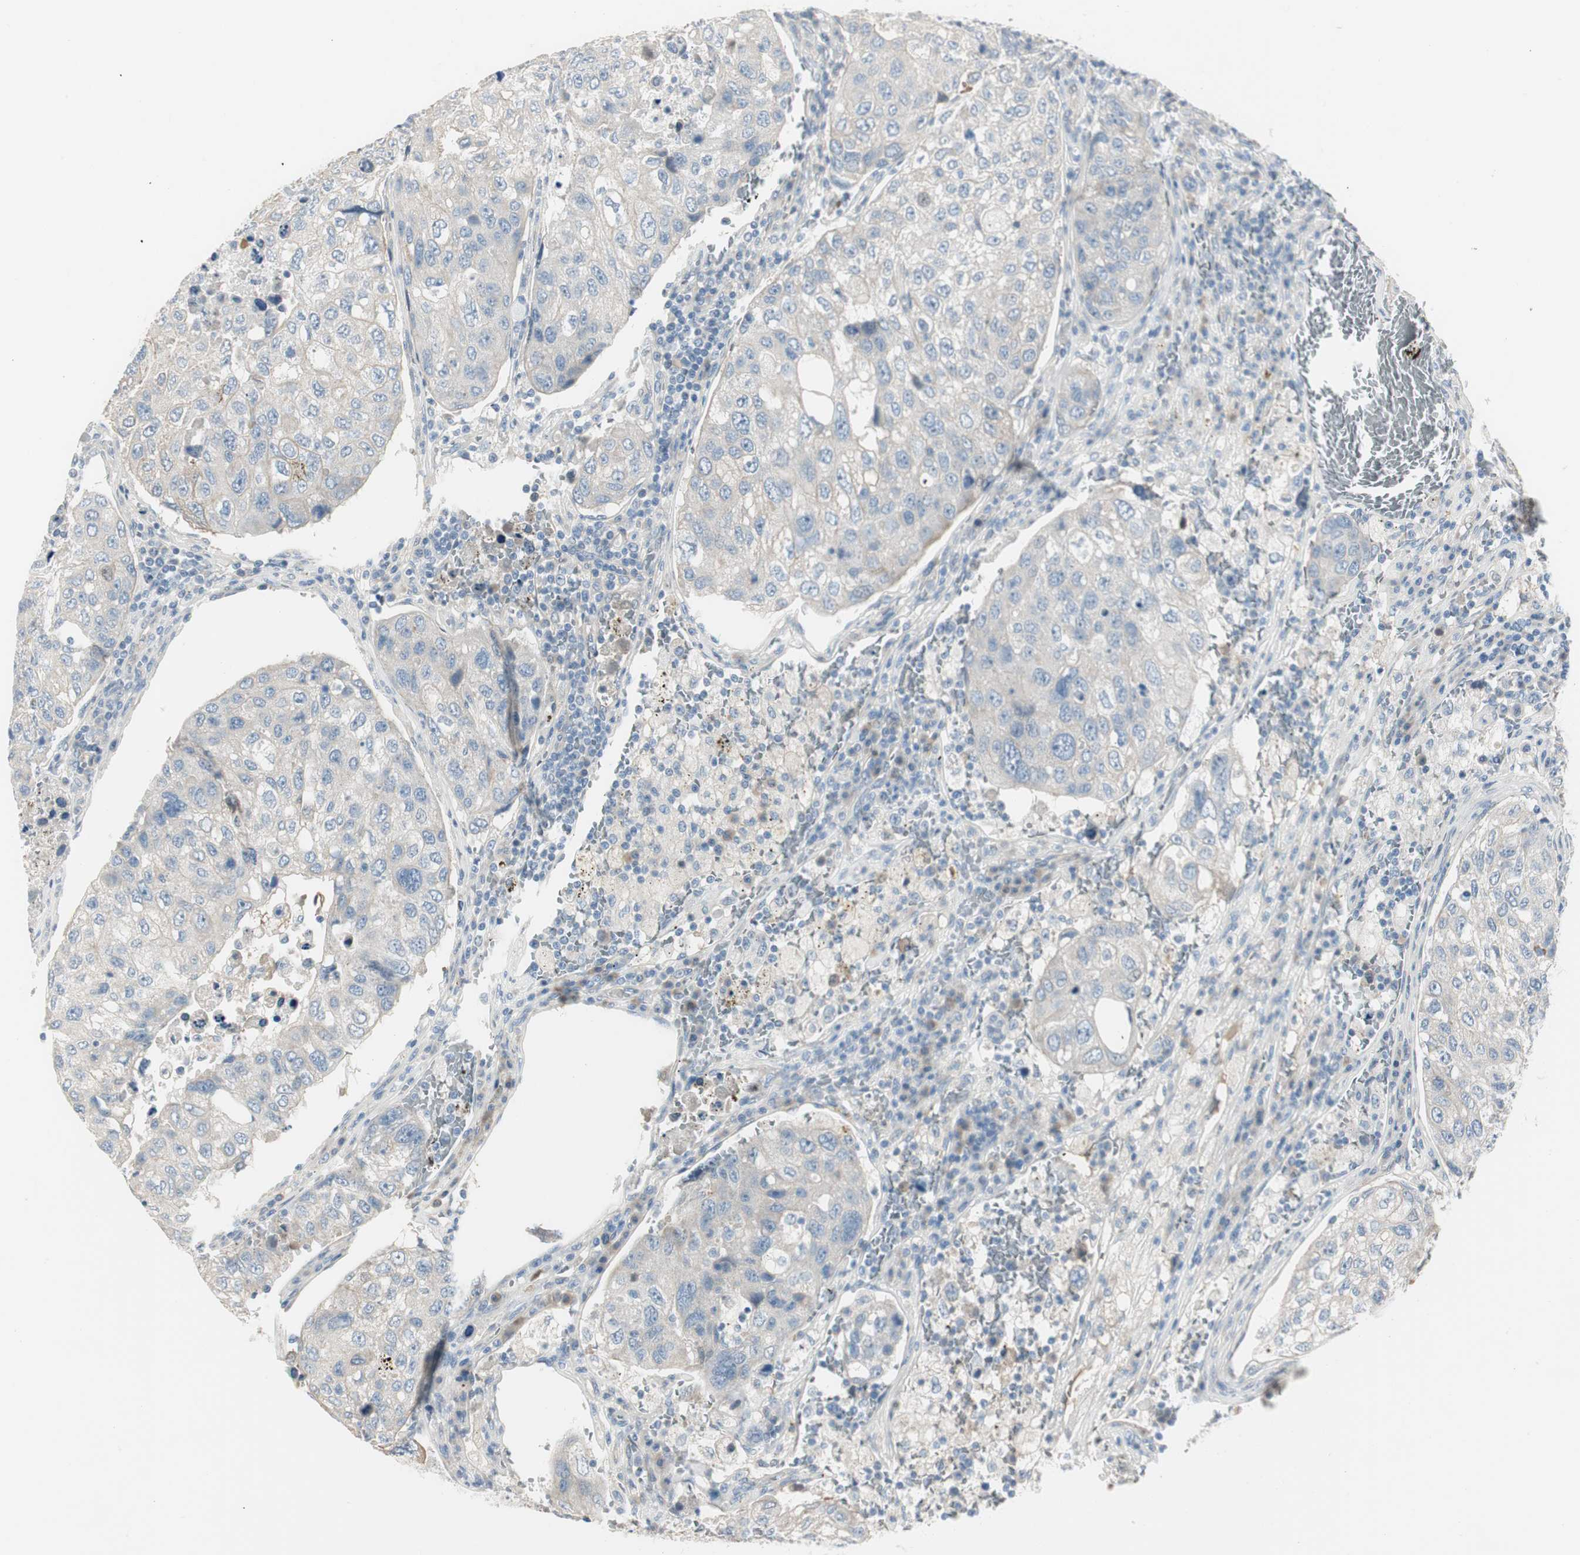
{"staining": {"intensity": "negative", "quantity": "none", "location": "none"}, "tissue": "urothelial cancer", "cell_type": "Tumor cells", "image_type": "cancer", "snomed": [{"axis": "morphology", "description": "Urothelial carcinoma, High grade"}, {"axis": "topography", "description": "Lymph node"}, {"axis": "topography", "description": "Urinary bladder"}], "caption": "Tumor cells are negative for brown protein staining in high-grade urothelial carcinoma. Brightfield microscopy of immunohistochemistry stained with DAB (3,3'-diaminobenzidine) (brown) and hematoxylin (blue), captured at high magnification.", "gene": "SPINK4", "patient": {"sex": "male", "age": 51}}